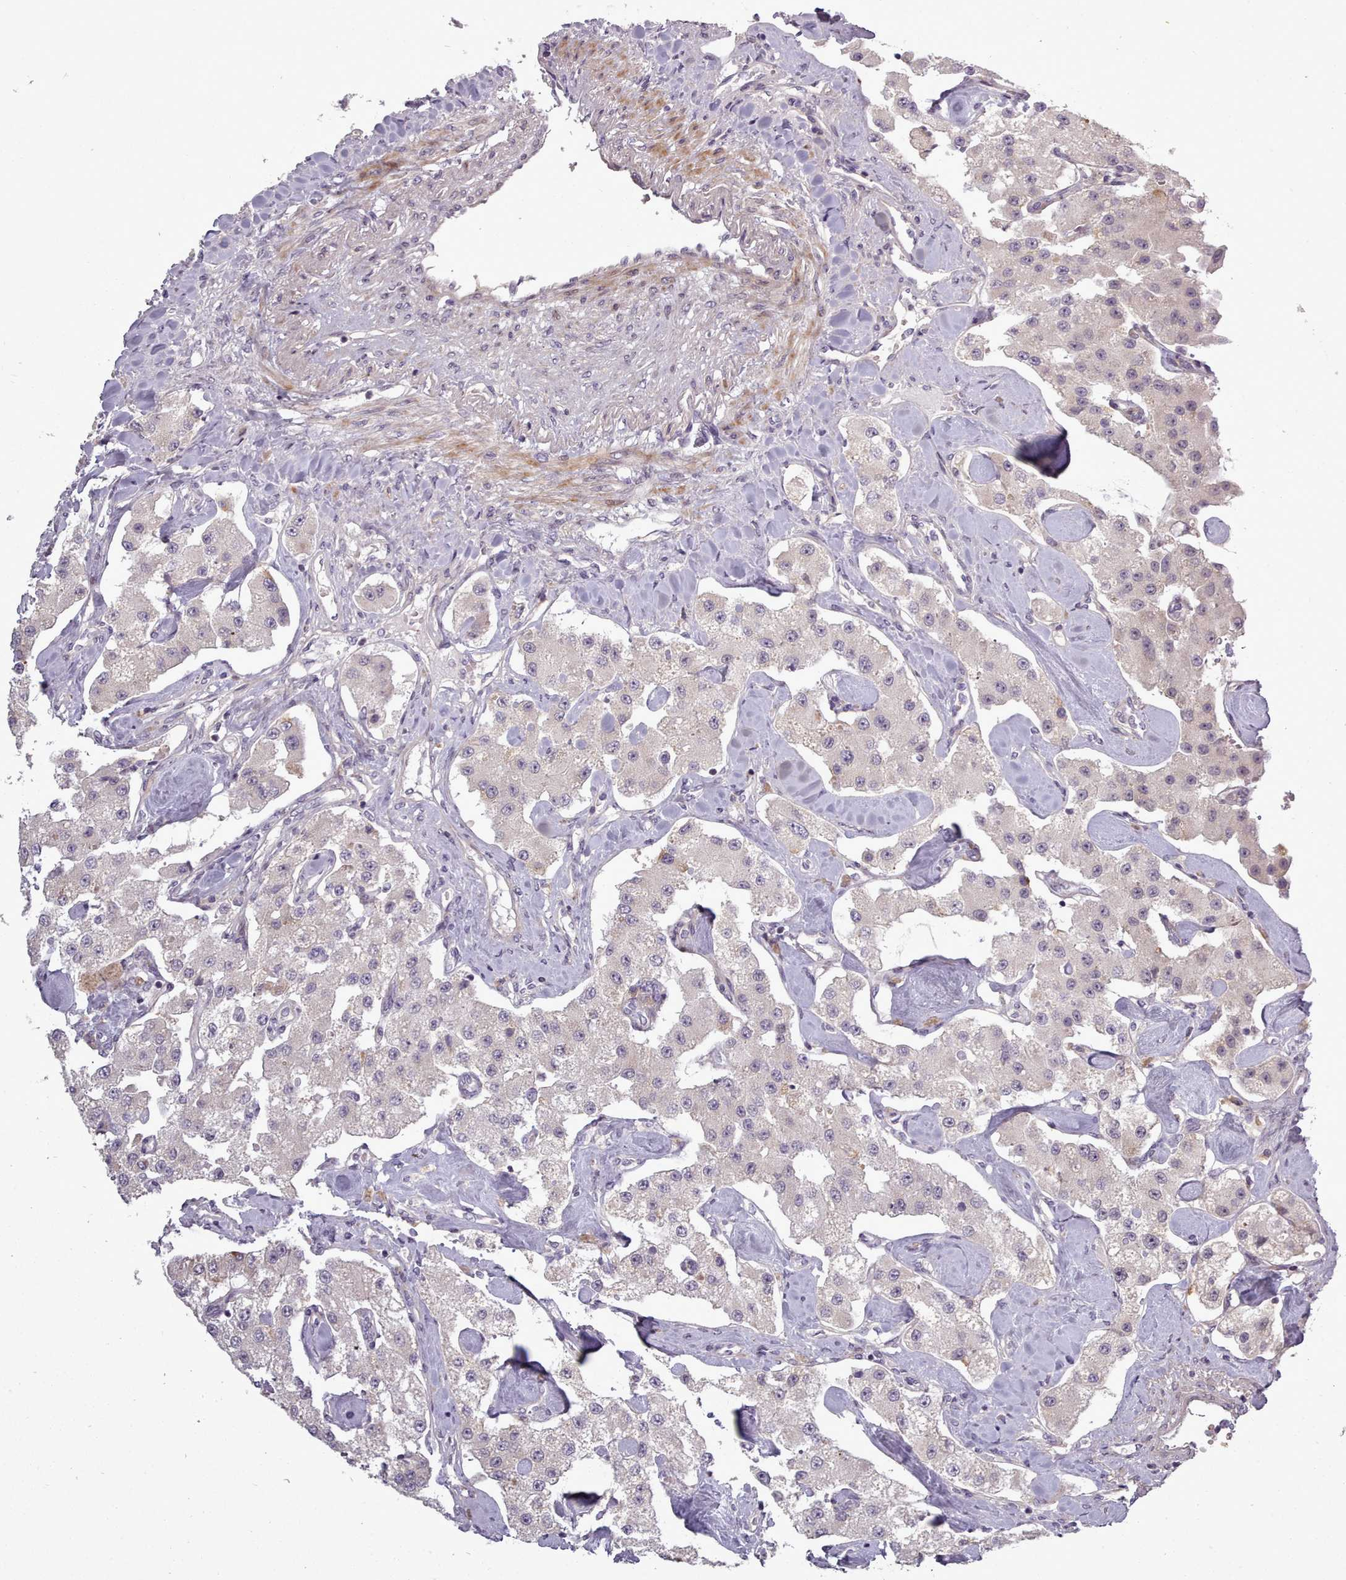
{"staining": {"intensity": "negative", "quantity": "none", "location": "none"}, "tissue": "carcinoid", "cell_type": "Tumor cells", "image_type": "cancer", "snomed": [{"axis": "morphology", "description": "Carcinoid, malignant, NOS"}, {"axis": "topography", "description": "Pancreas"}], "caption": "There is no significant staining in tumor cells of malignant carcinoid.", "gene": "LEFTY2", "patient": {"sex": "male", "age": 41}}